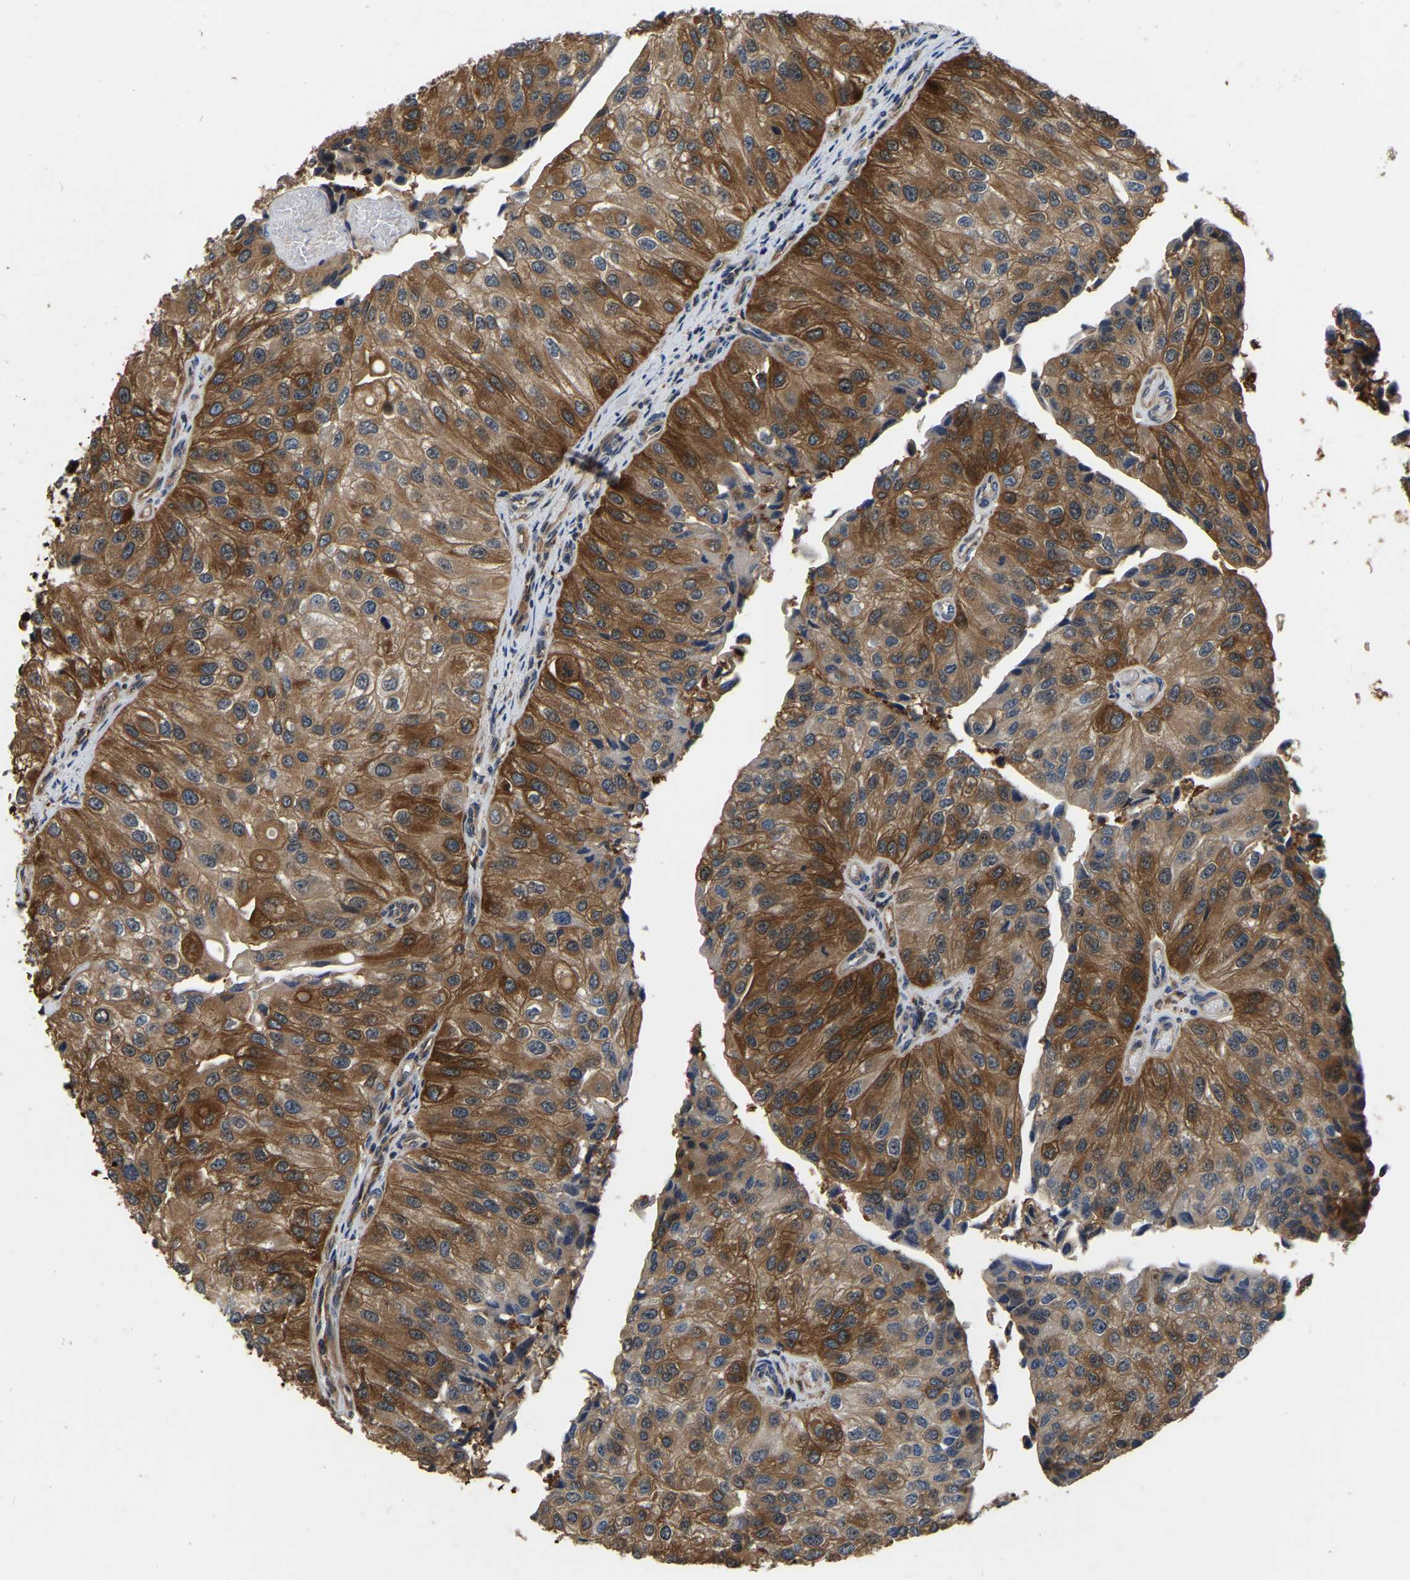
{"staining": {"intensity": "strong", "quantity": ">75%", "location": "cytoplasmic/membranous"}, "tissue": "urothelial cancer", "cell_type": "Tumor cells", "image_type": "cancer", "snomed": [{"axis": "morphology", "description": "Urothelial carcinoma, High grade"}, {"axis": "topography", "description": "Kidney"}, {"axis": "topography", "description": "Urinary bladder"}], "caption": "A brown stain labels strong cytoplasmic/membranous positivity of a protein in urothelial cancer tumor cells.", "gene": "GARS1", "patient": {"sex": "male", "age": 77}}